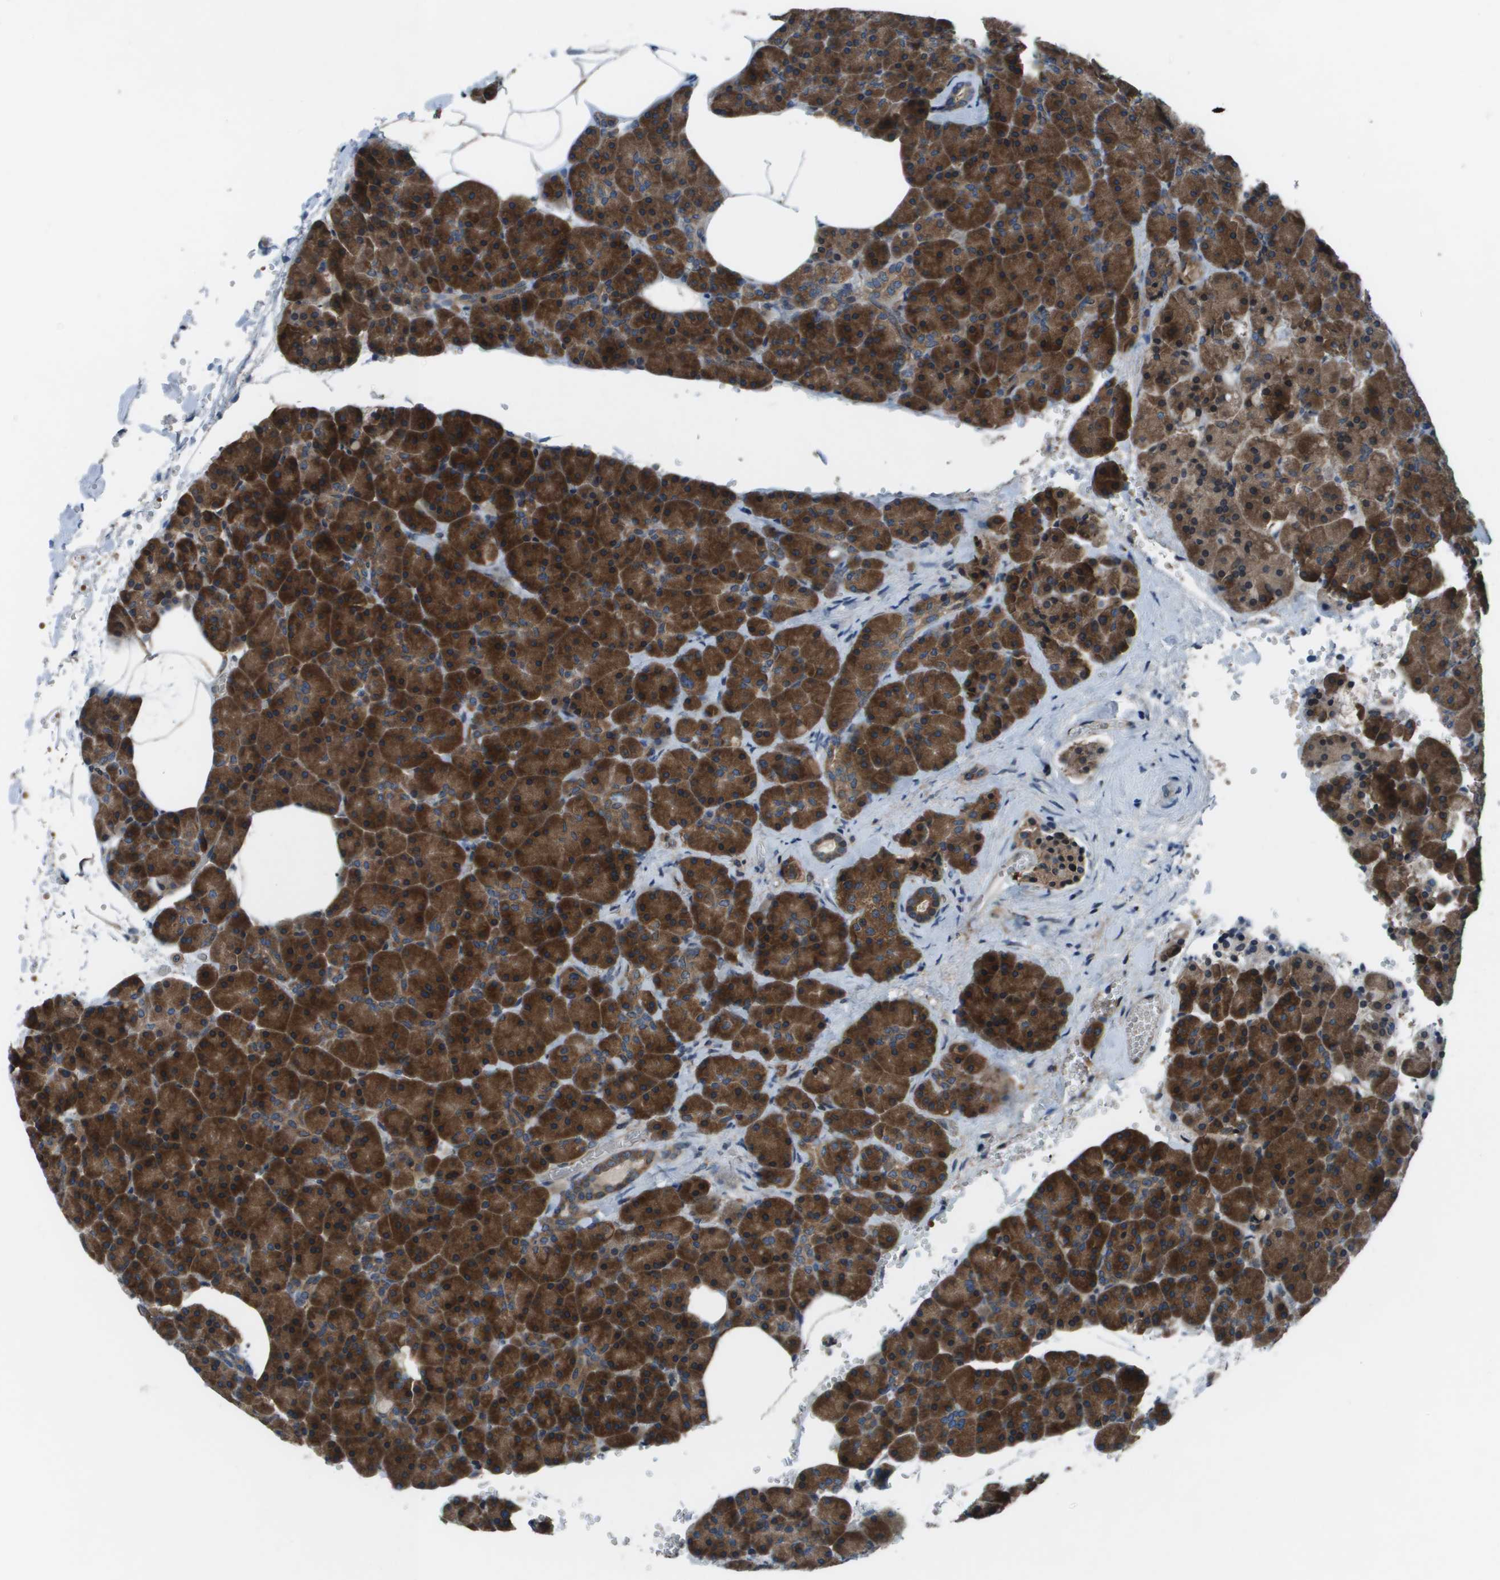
{"staining": {"intensity": "strong", "quantity": ">75%", "location": "cytoplasmic/membranous"}, "tissue": "pancreas", "cell_type": "Exocrine glandular cells", "image_type": "normal", "snomed": [{"axis": "morphology", "description": "Normal tissue, NOS"}, {"axis": "topography", "description": "Pancreas"}], "caption": "DAB (3,3'-diaminobenzidine) immunohistochemical staining of benign human pancreas displays strong cytoplasmic/membranous protein positivity in approximately >75% of exocrine glandular cells. (DAB IHC with brightfield microscopy, high magnification).", "gene": "EIF3B", "patient": {"sex": "female", "age": 35}}